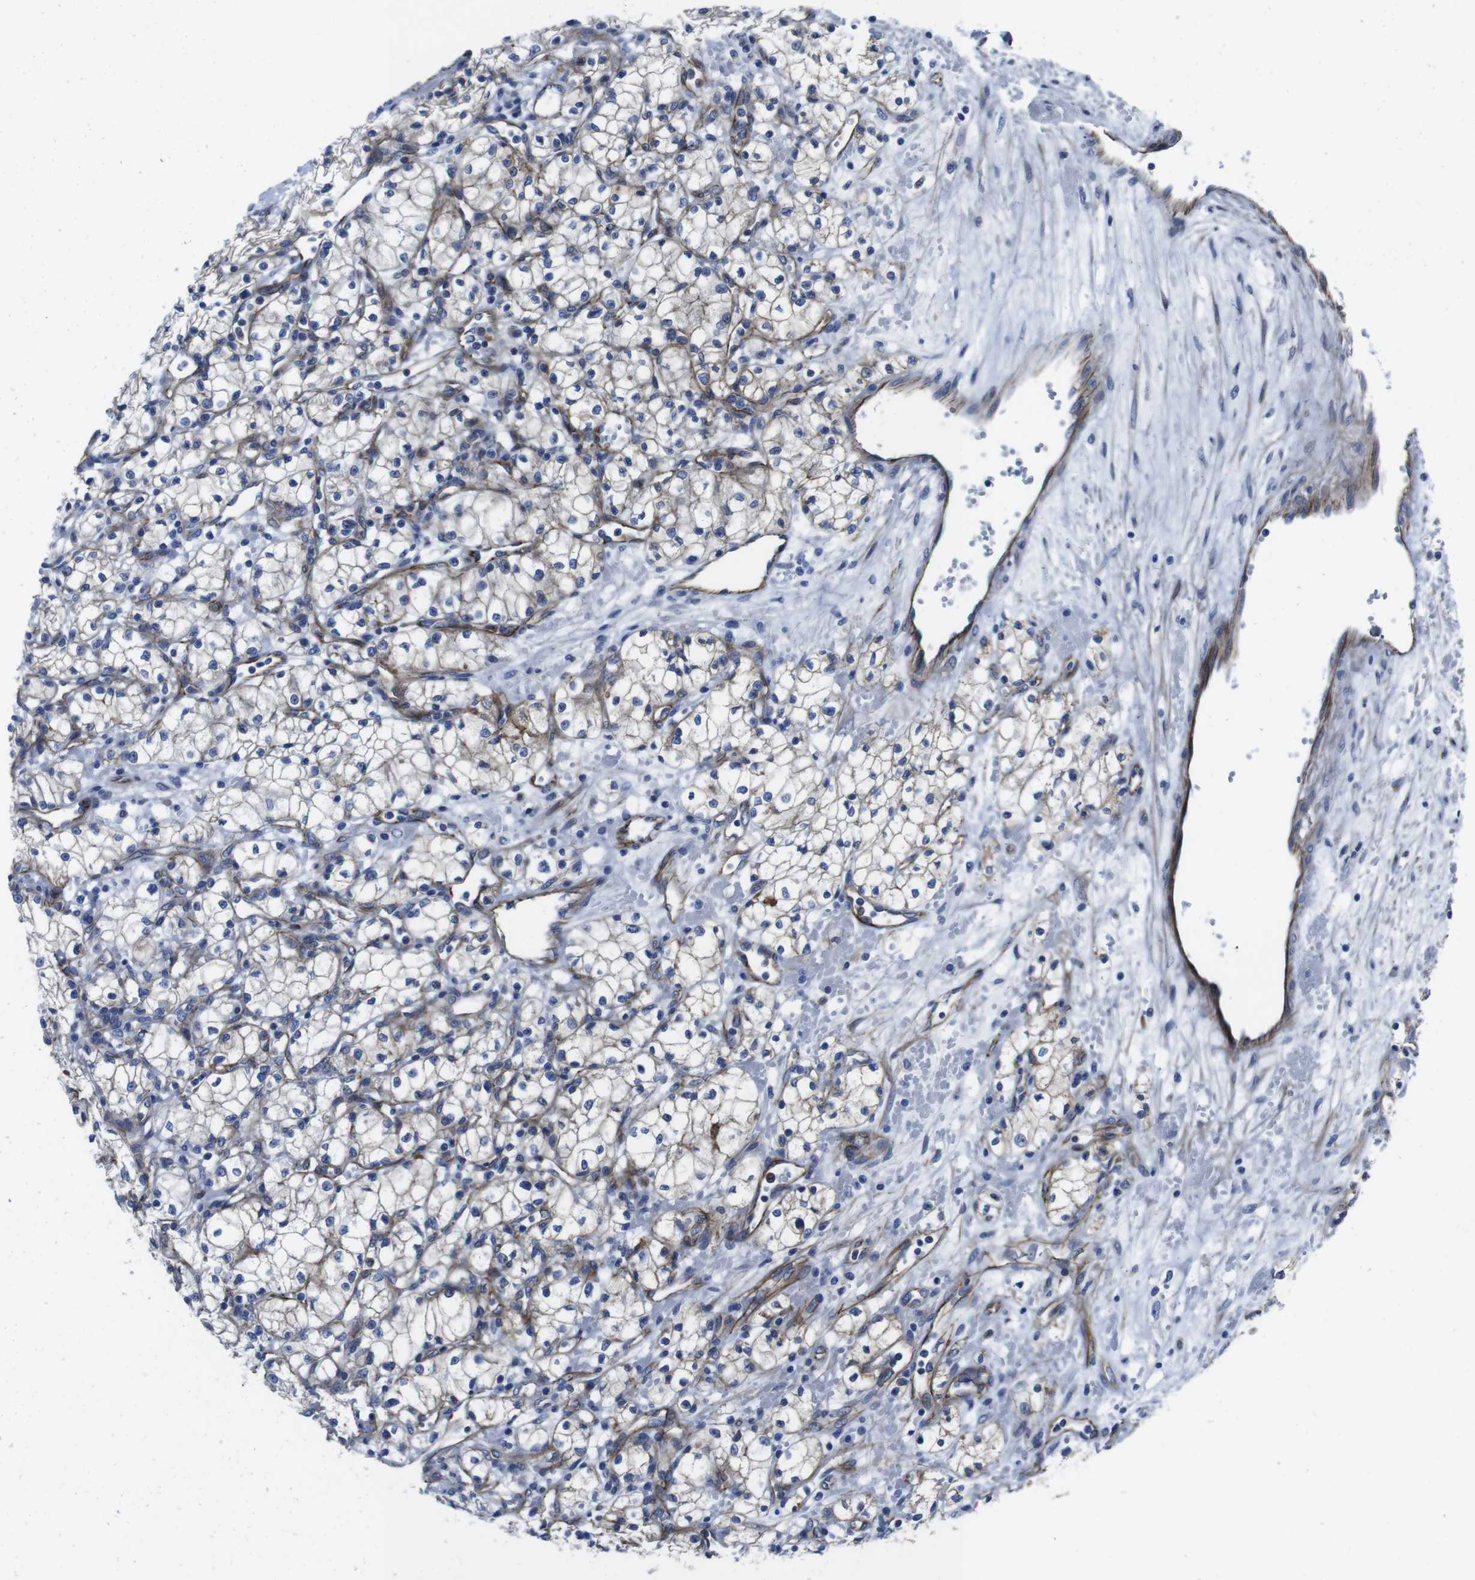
{"staining": {"intensity": "negative", "quantity": "none", "location": "none"}, "tissue": "renal cancer", "cell_type": "Tumor cells", "image_type": "cancer", "snomed": [{"axis": "morphology", "description": "Normal tissue, NOS"}, {"axis": "morphology", "description": "Adenocarcinoma, NOS"}, {"axis": "topography", "description": "Kidney"}], "caption": "IHC of adenocarcinoma (renal) shows no positivity in tumor cells. The staining was performed using DAB to visualize the protein expression in brown, while the nuclei were stained in blue with hematoxylin (Magnification: 20x).", "gene": "NUMB", "patient": {"sex": "male", "age": 59}}